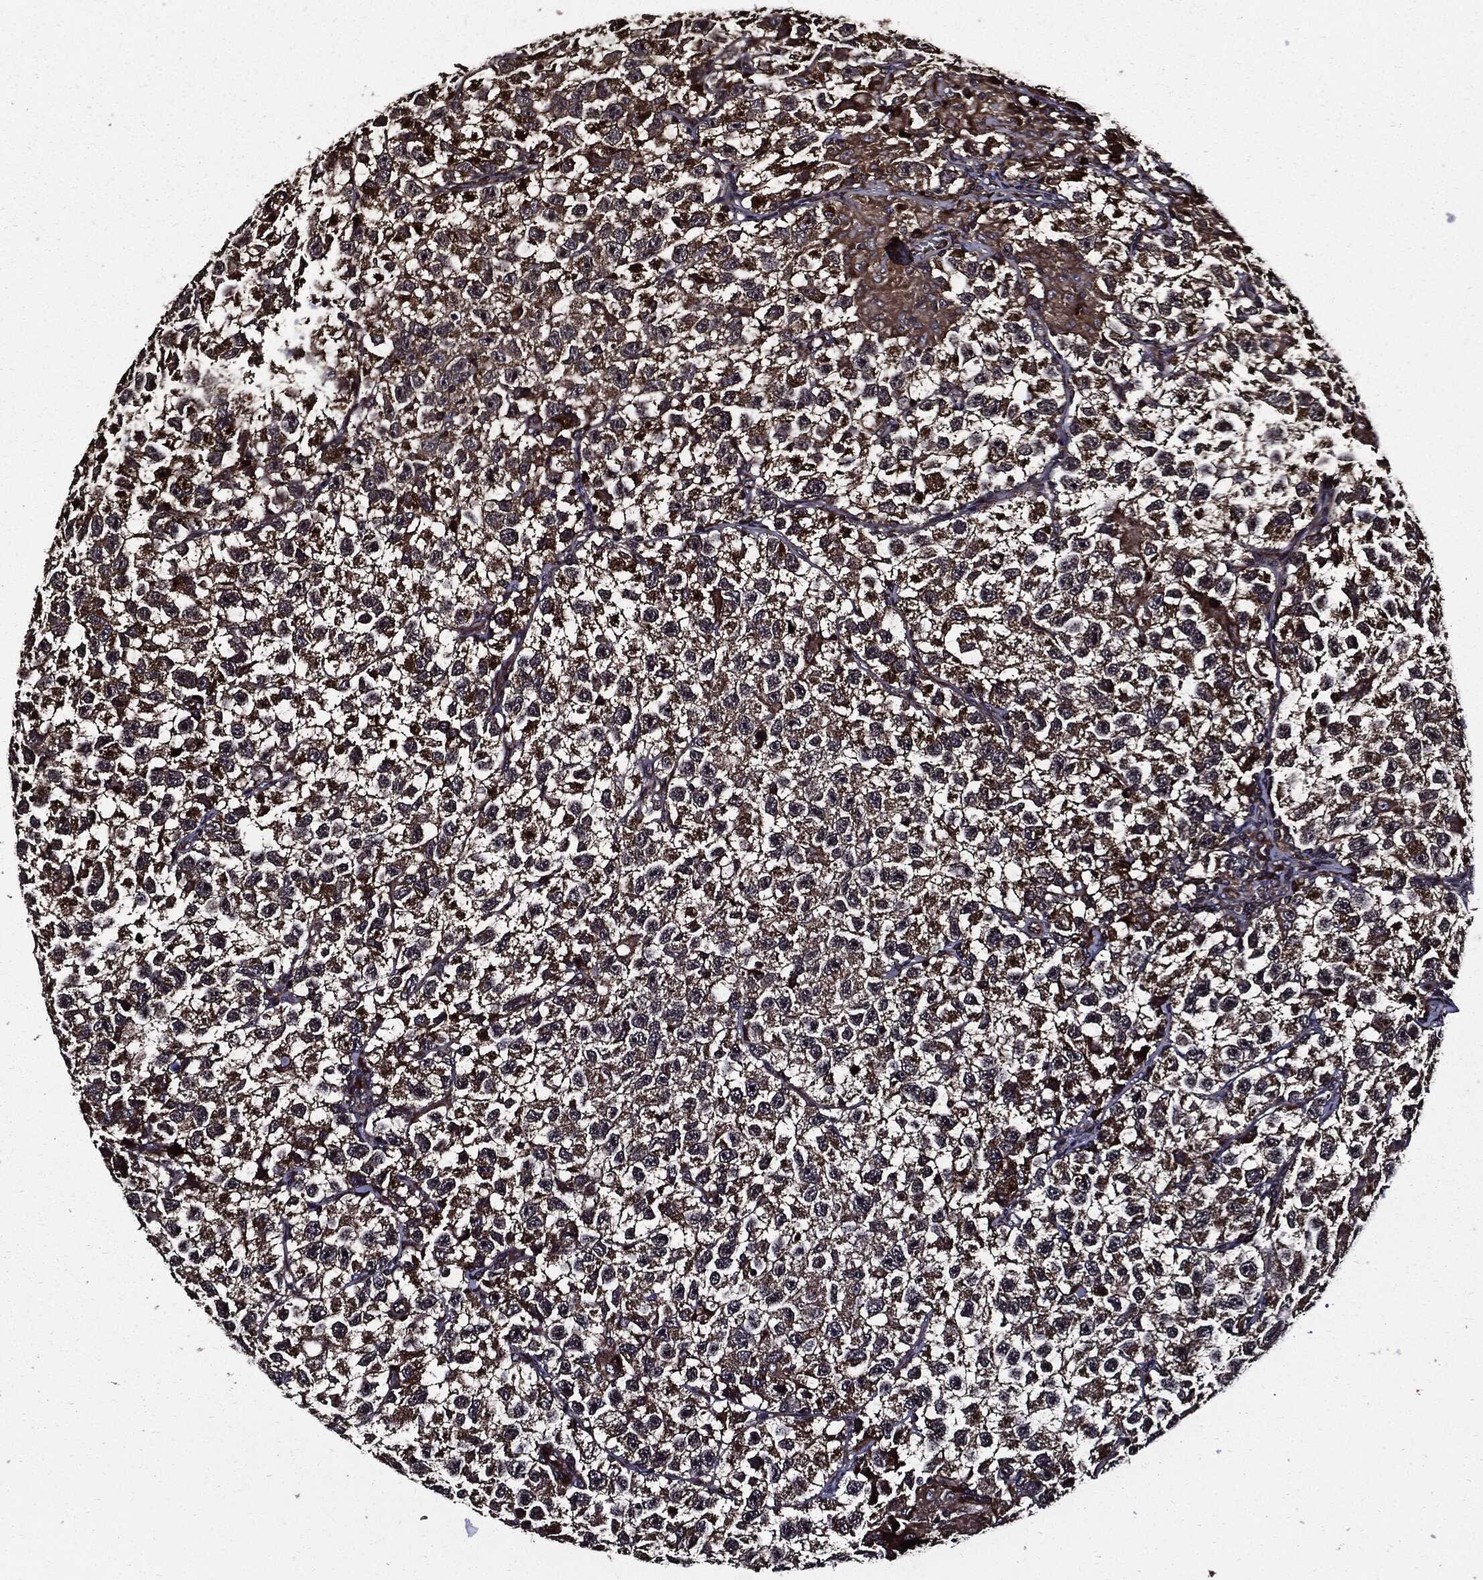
{"staining": {"intensity": "moderate", "quantity": "25%-75%", "location": "cytoplasmic/membranous"}, "tissue": "testis cancer", "cell_type": "Tumor cells", "image_type": "cancer", "snomed": [{"axis": "morphology", "description": "Seminoma, NOS"}, {"axis": "topography", "description": "Testis"}], "caption": "Protein expression analysis of testis seminoma exhibits moderate cytoplasmic/membranous staining in about 25%-75% of tumor cells. (Stains: DAB in brown, nuclei in blue, Microscopy: brightfield microscopy at high magnification).", "gene": "HTT", "patient": {"sex": "male", "age": 26}}